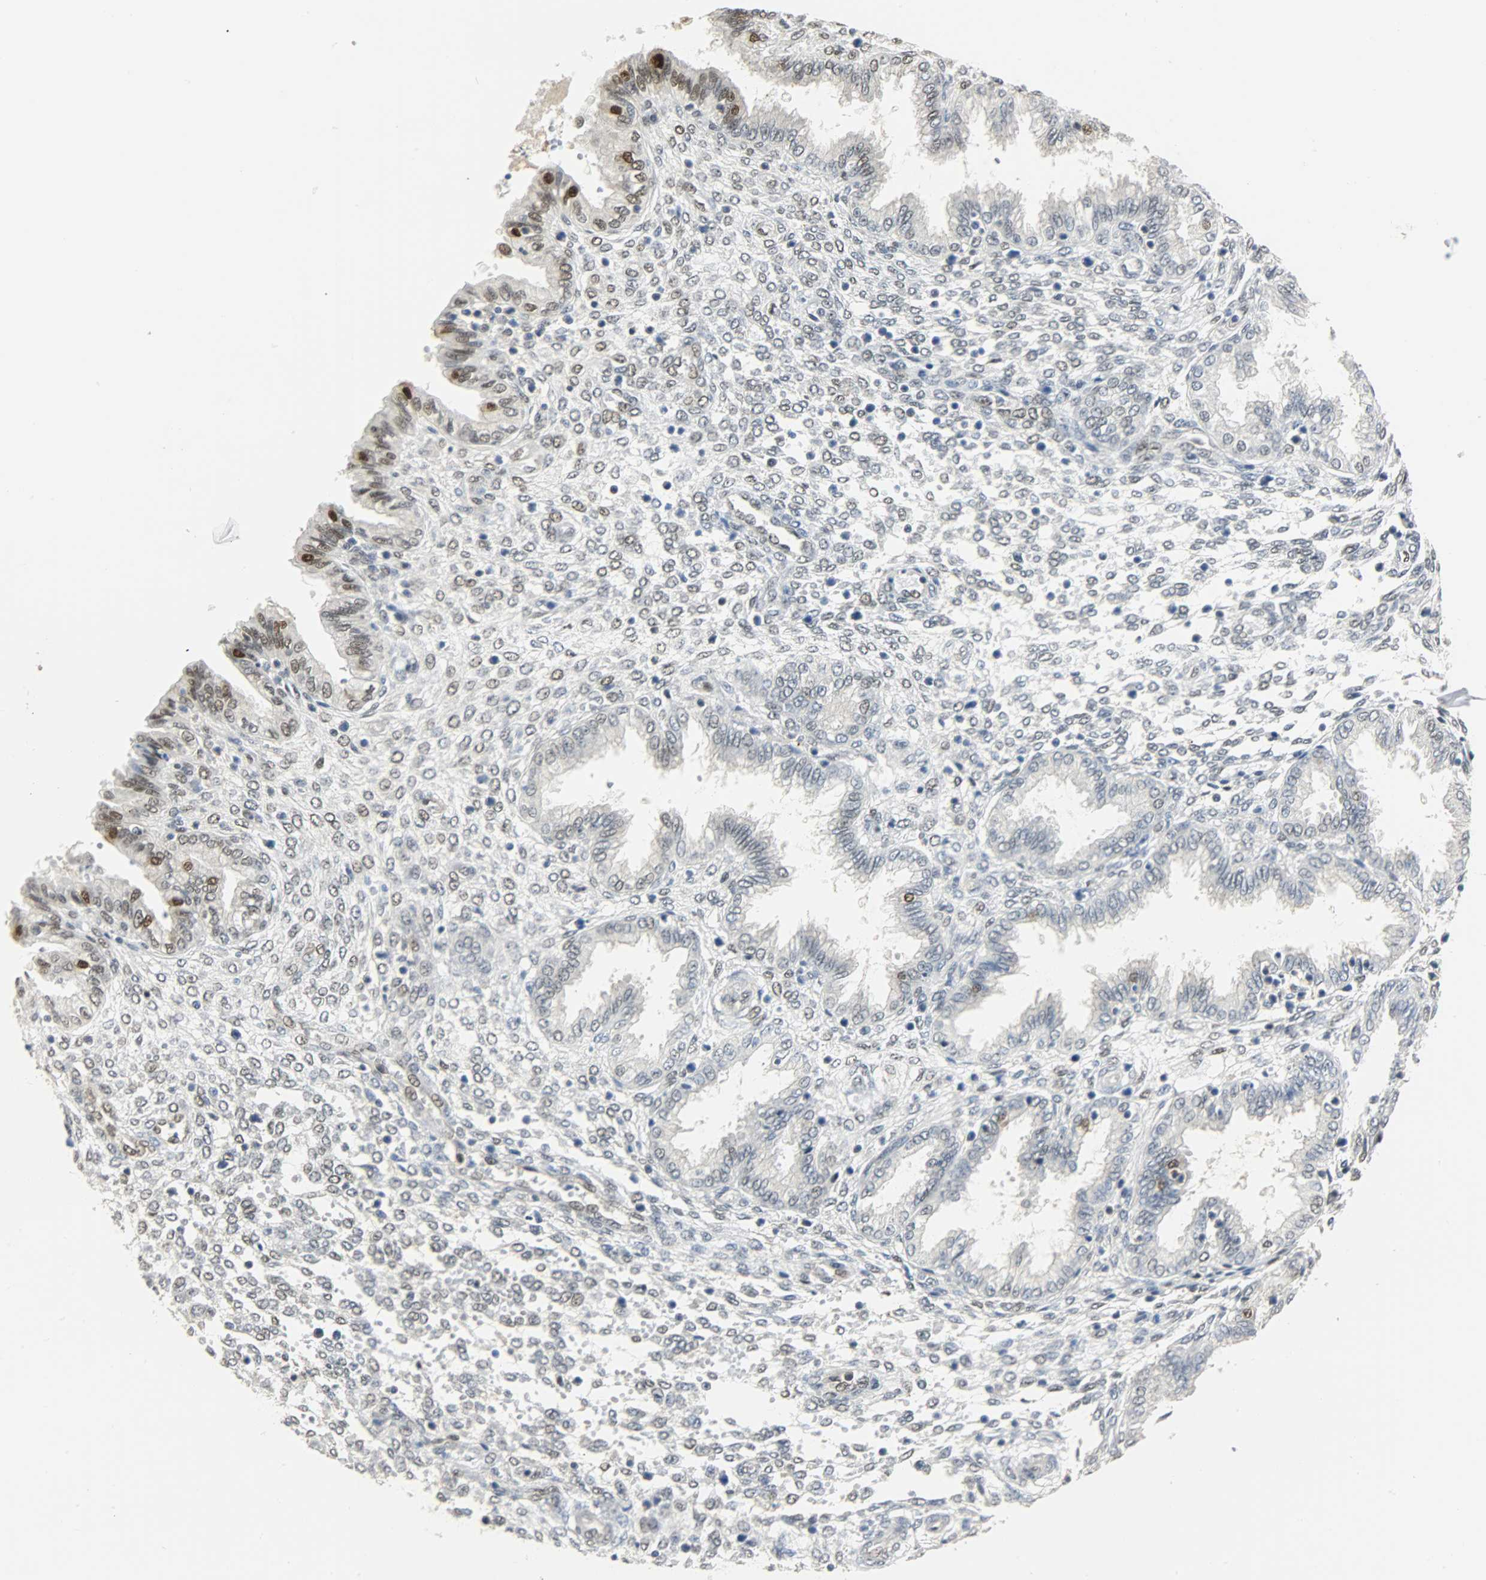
{"staining": {"intensity": "weak", "quantity": "<25%", "location": "nuclear"}, "tissue": "endometrium", "cell_type": "Cells in endometrial stroma", "image_type": "normal", "snomed": [{"axis": "morphology", "description": "Normal tissue, NOS"}, {"axis": "topography", "description": "Endometrium"}], "caption": "This is an immunohistochemistry (IHC) histopathology image of benign endometrium. There is no expression in cells in endometrial stroma.", "gene": "NPEPL1", "patient": {"sex": "female", "age": 33}}